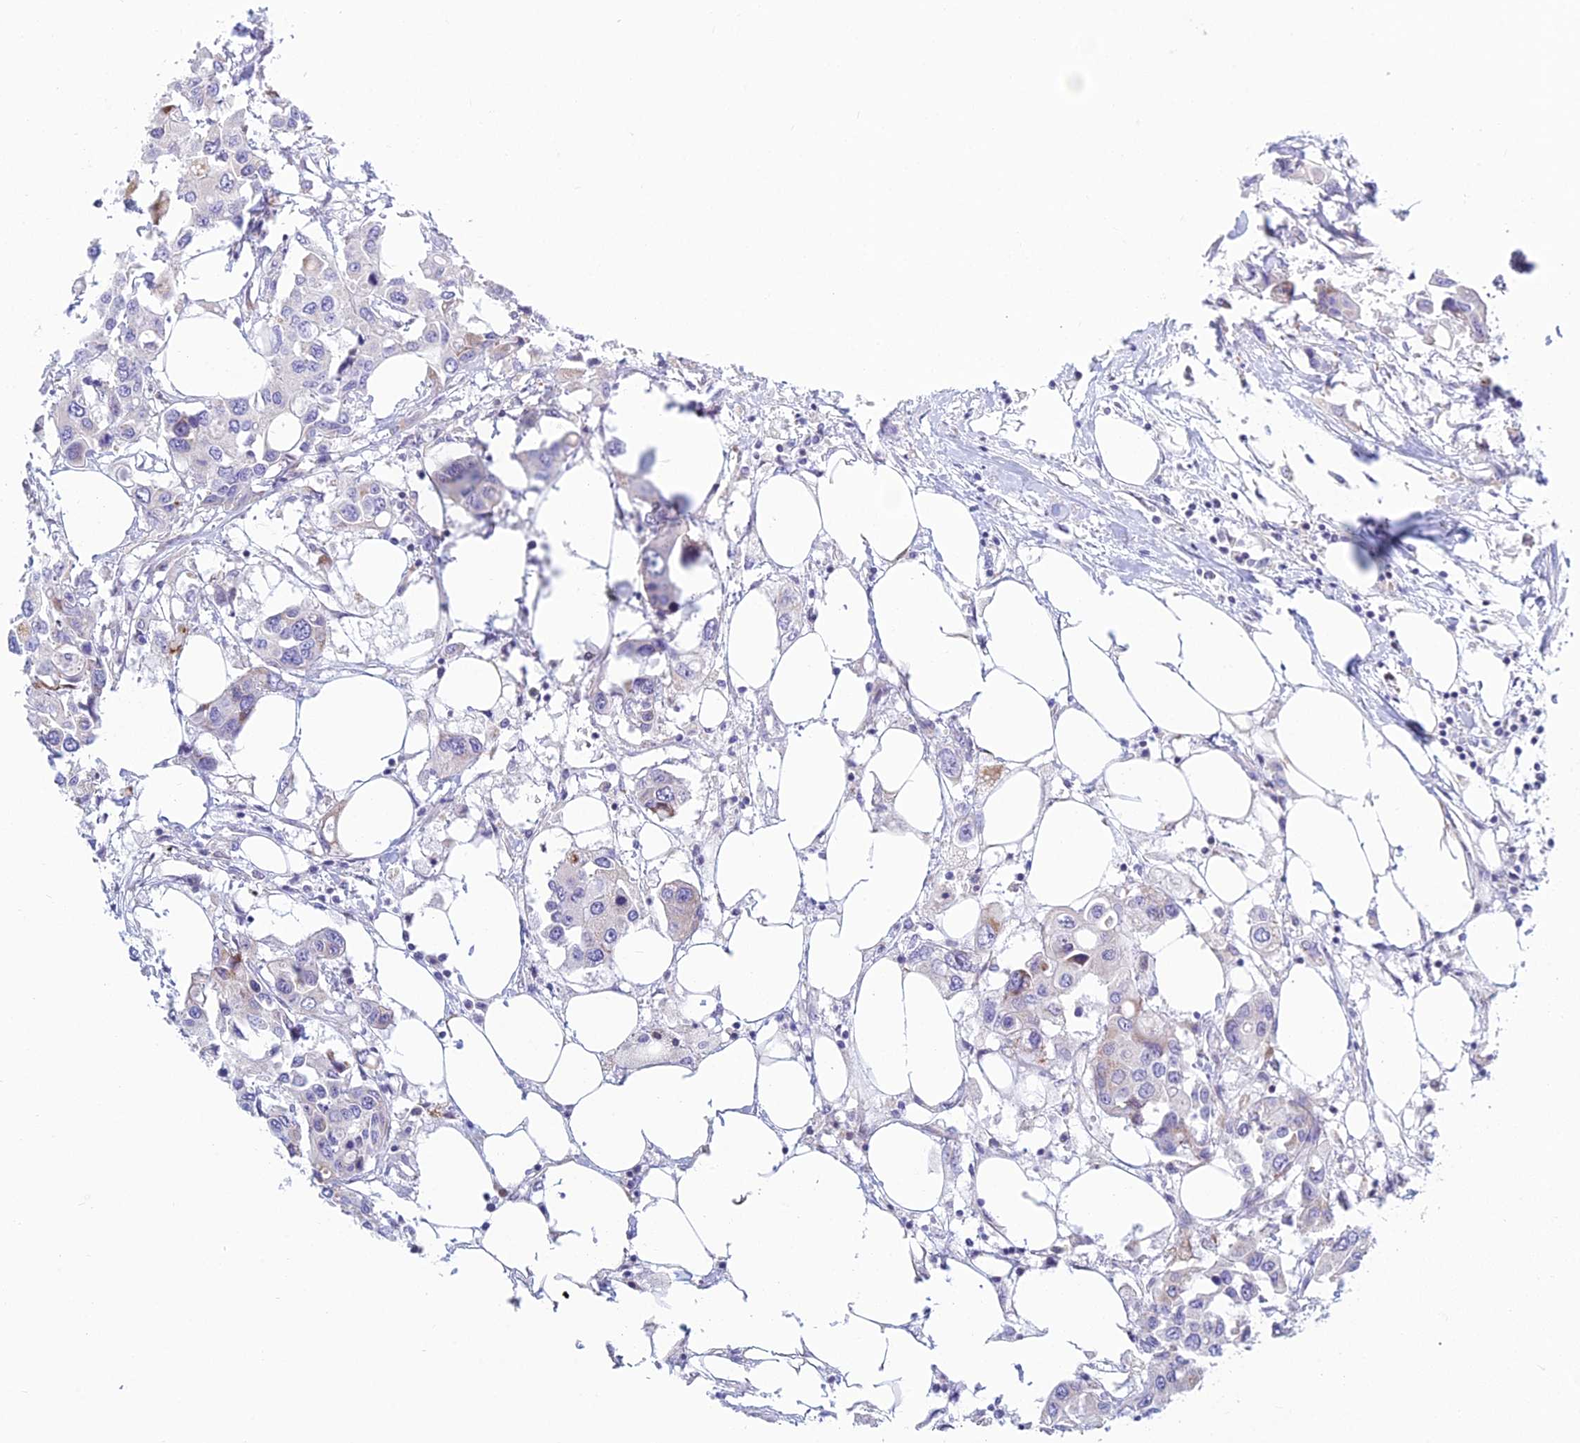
{"staining": {"intensity": "negative", "quantity": "none", "location": "none"}, "tissue": "colorectal cancer", "cell_type": "Tumor cells", "image_type": "cancer", "snomed": [{"axis": "morphology", "description": "Adenocarcinoma, NOS"}, {"axis": "topography", "description": "Colon"}], "caption": "Photomicrograph shows no significant protein positivity in tumor cells of colorectal adenocarcinoma. Brightfield microscopy of immunohistochemistry (IHC) stained with DAB (brown) and hematoxylin (blue), captured at high magnification.", "gene": "PRR13", "patient": {"sex": "male", "age": 77}}